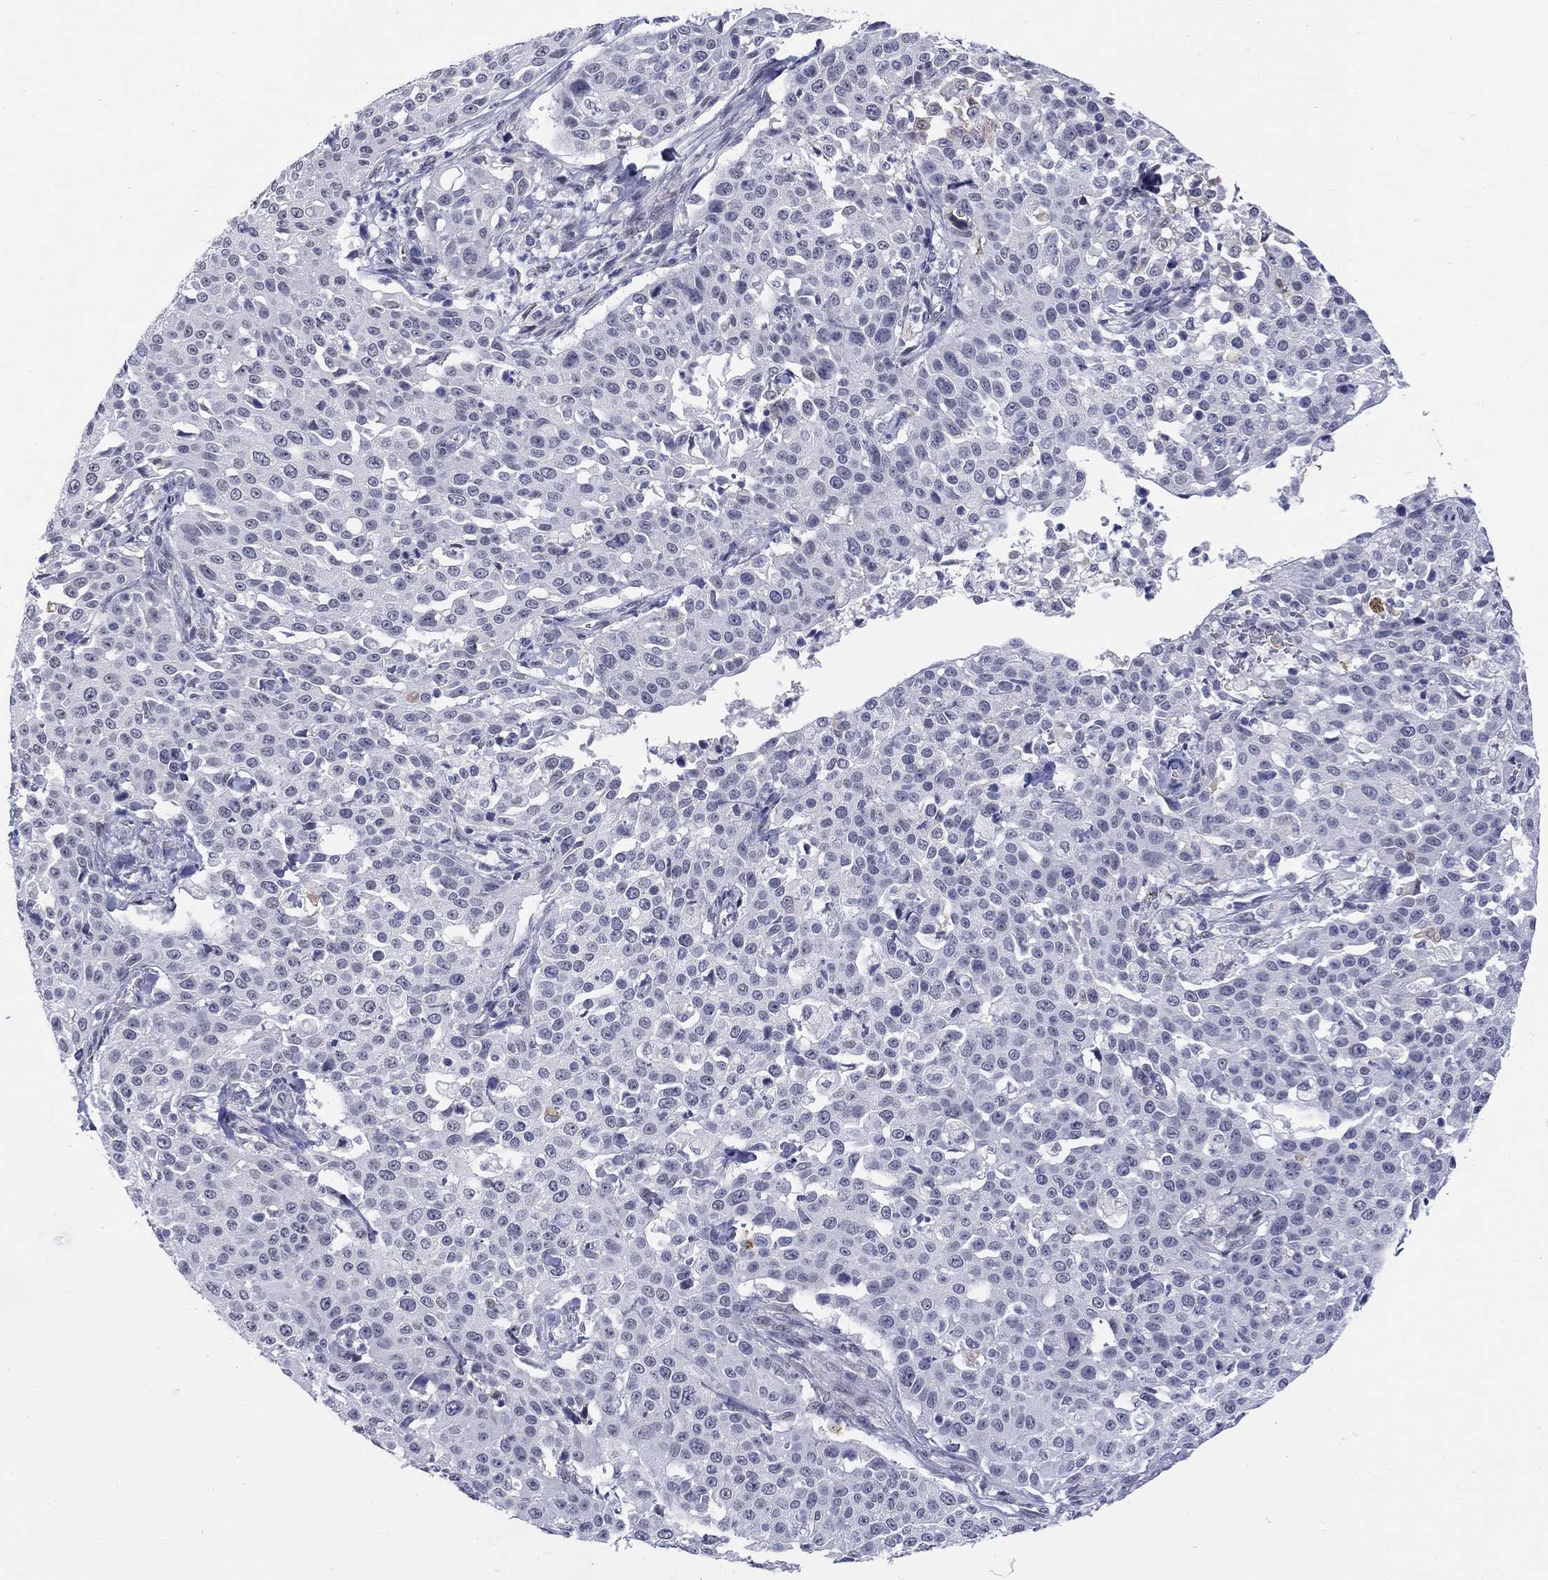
{"staining": {"intensity": "negative", "quantity": "none", "location": "none"}, "tissue": "cervical cancer", "cell_type": "Tumor cells", "image_type": "cancer", "snomed": [{"axis": "morphology", "description": "Squamous cell carcinoma, NOS"}, {"axis": "topography", "description": "Cervix"}], "caption": "This micrograph is of cervical squamous cell carcinoma stained with IHC to label a protein in brown with the nuclei are counter-stained blue. There is no staining in tumor cells. (DAB (3,3'-diaminobenzidine) immunohistochemistry (IHC) with hematoxylin counter stain).", "gene": "ECEL1", "patient": {"sex": "female", "age": 26}}